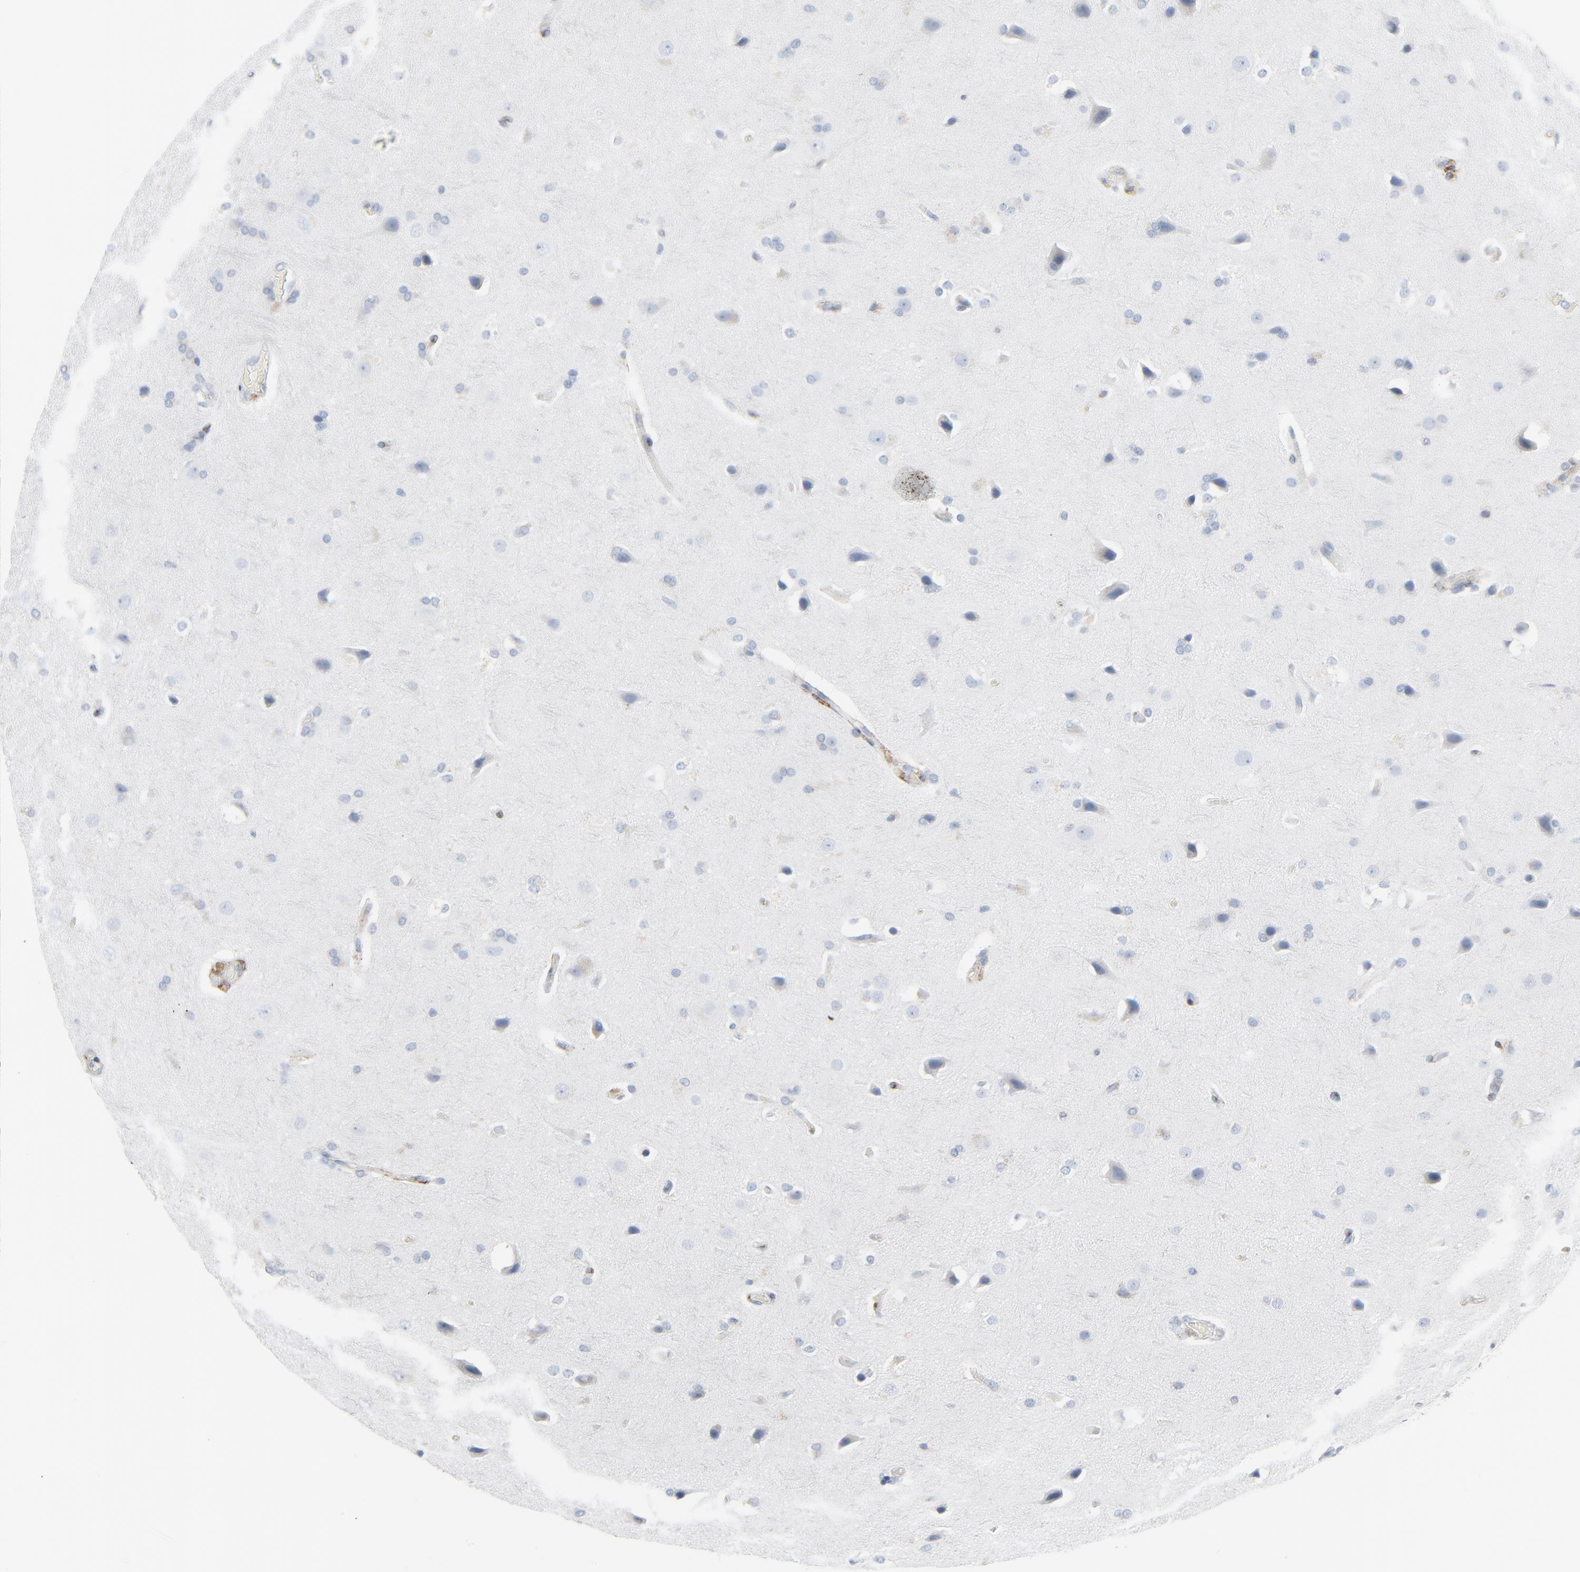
{"staining": {"intensity": "negative", "quantity": "none", "location": "none"}, "tissue": "glioma", "cell_type": "Tumor cells", "image_type": "cancer", "snomed": [{"axis": "morphology", "description": "Glioma, malignant, Low grade"}, {"axis": "topography", "description": "Cerebral cortex"}], "caption": "Glioma stained for a protein using immunohistochemistry (IHC) demonstrates no positivity tumor cells.", "gene": "BGN", "patient": {"sex": "female", "age": 47}}